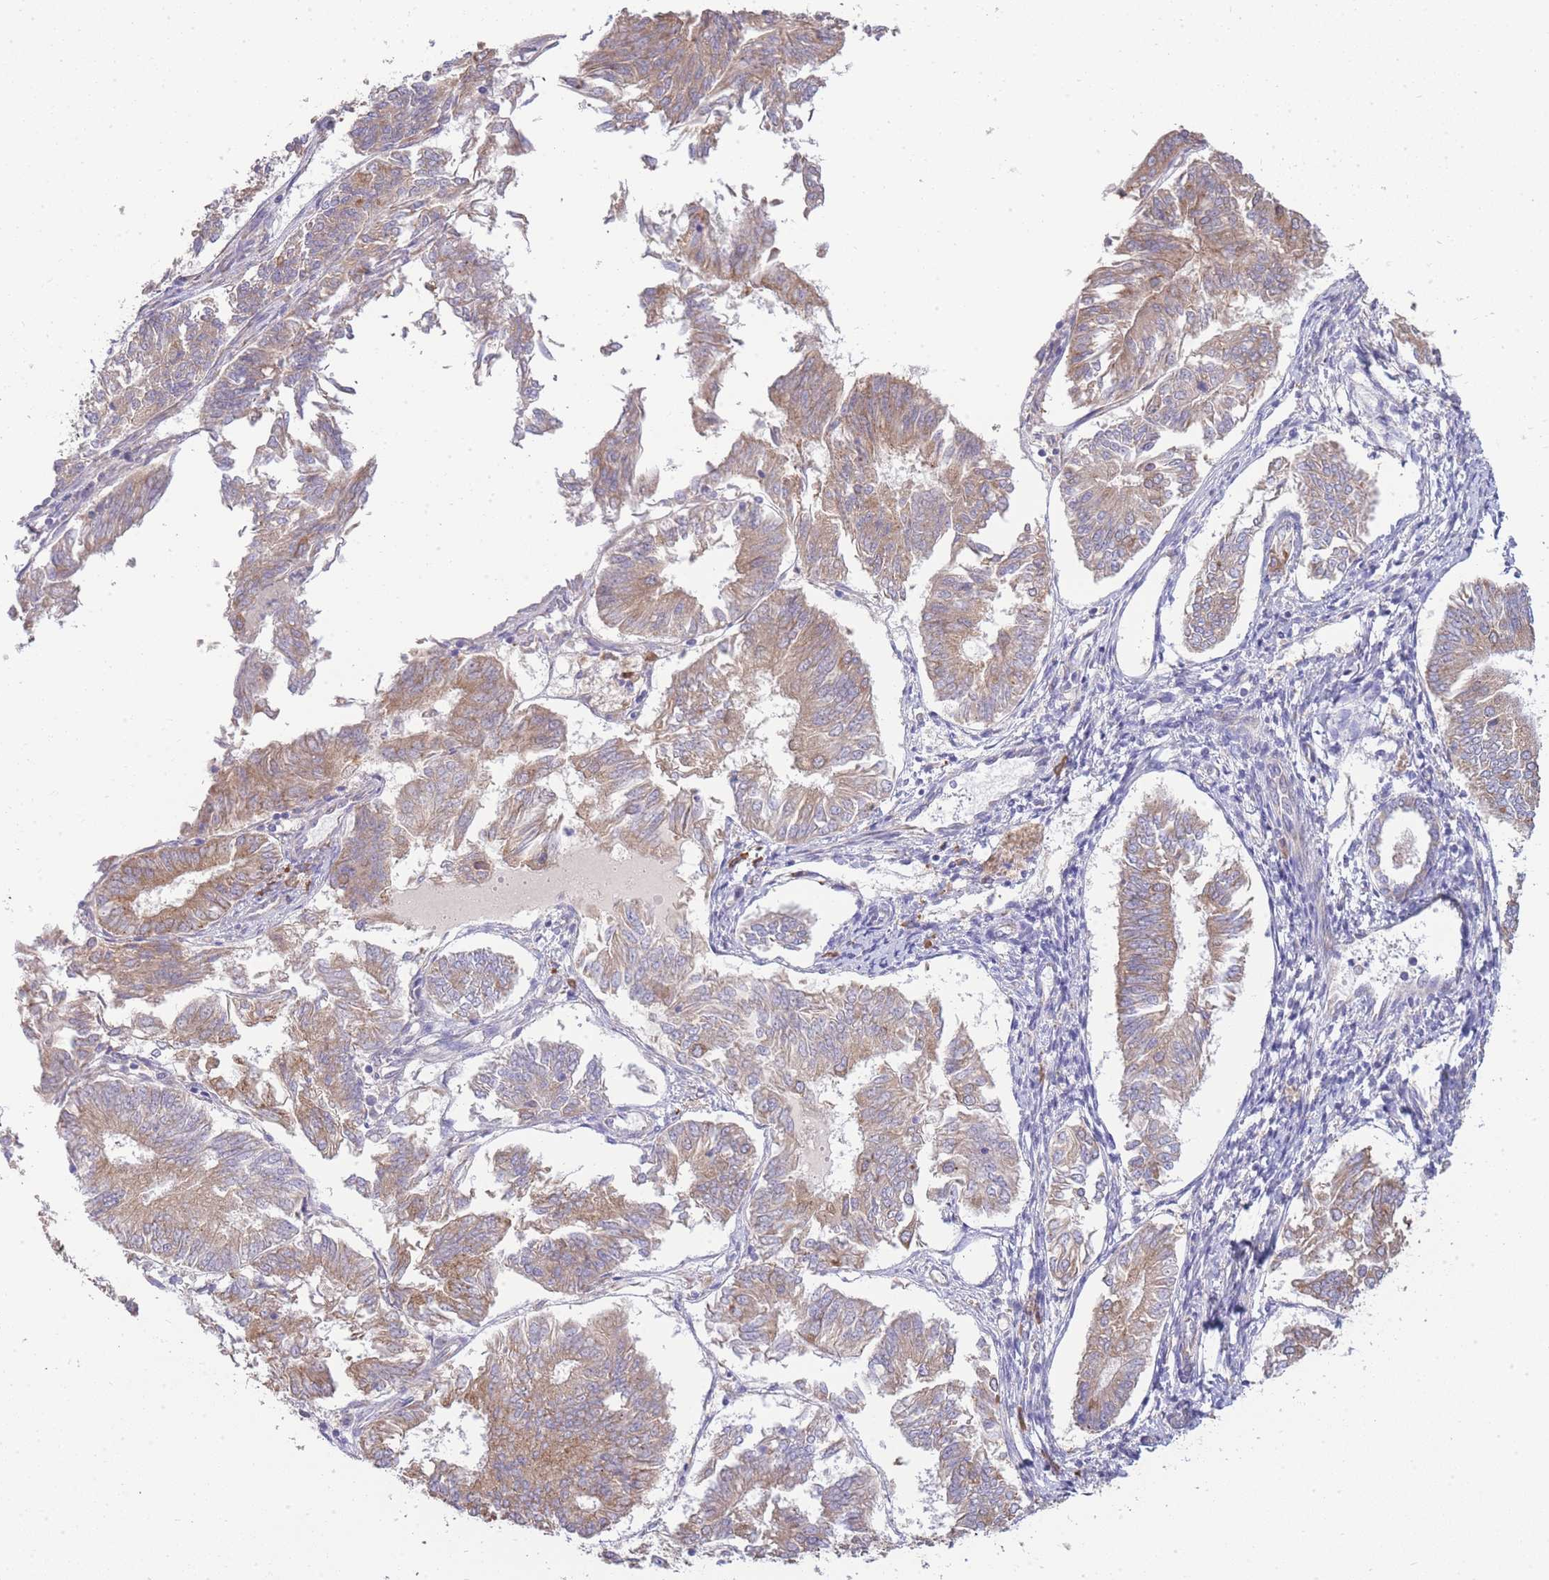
{"staining": {"intensity": "moderate", "quantity": ">75%", "location": "cytoplasmic/membranous"}, "tissue": "endometrial cancer", "cell_type": "Tumor cells", "image_type": "cancer", "snomed": [{"axis": "morphology", "description": "Adenocarcinoma, NOS"}, {"axis": "topography", "description": "Endometrium"}], "caption": "Protein expression analysis of adenocarcinoma (endometrial) demonstrates moderate cytoplasmic/membranous positivity in approximately >75% of tumor cells.", "gene": "BEX1", "patient": {"sex": "female", "age": 58}}